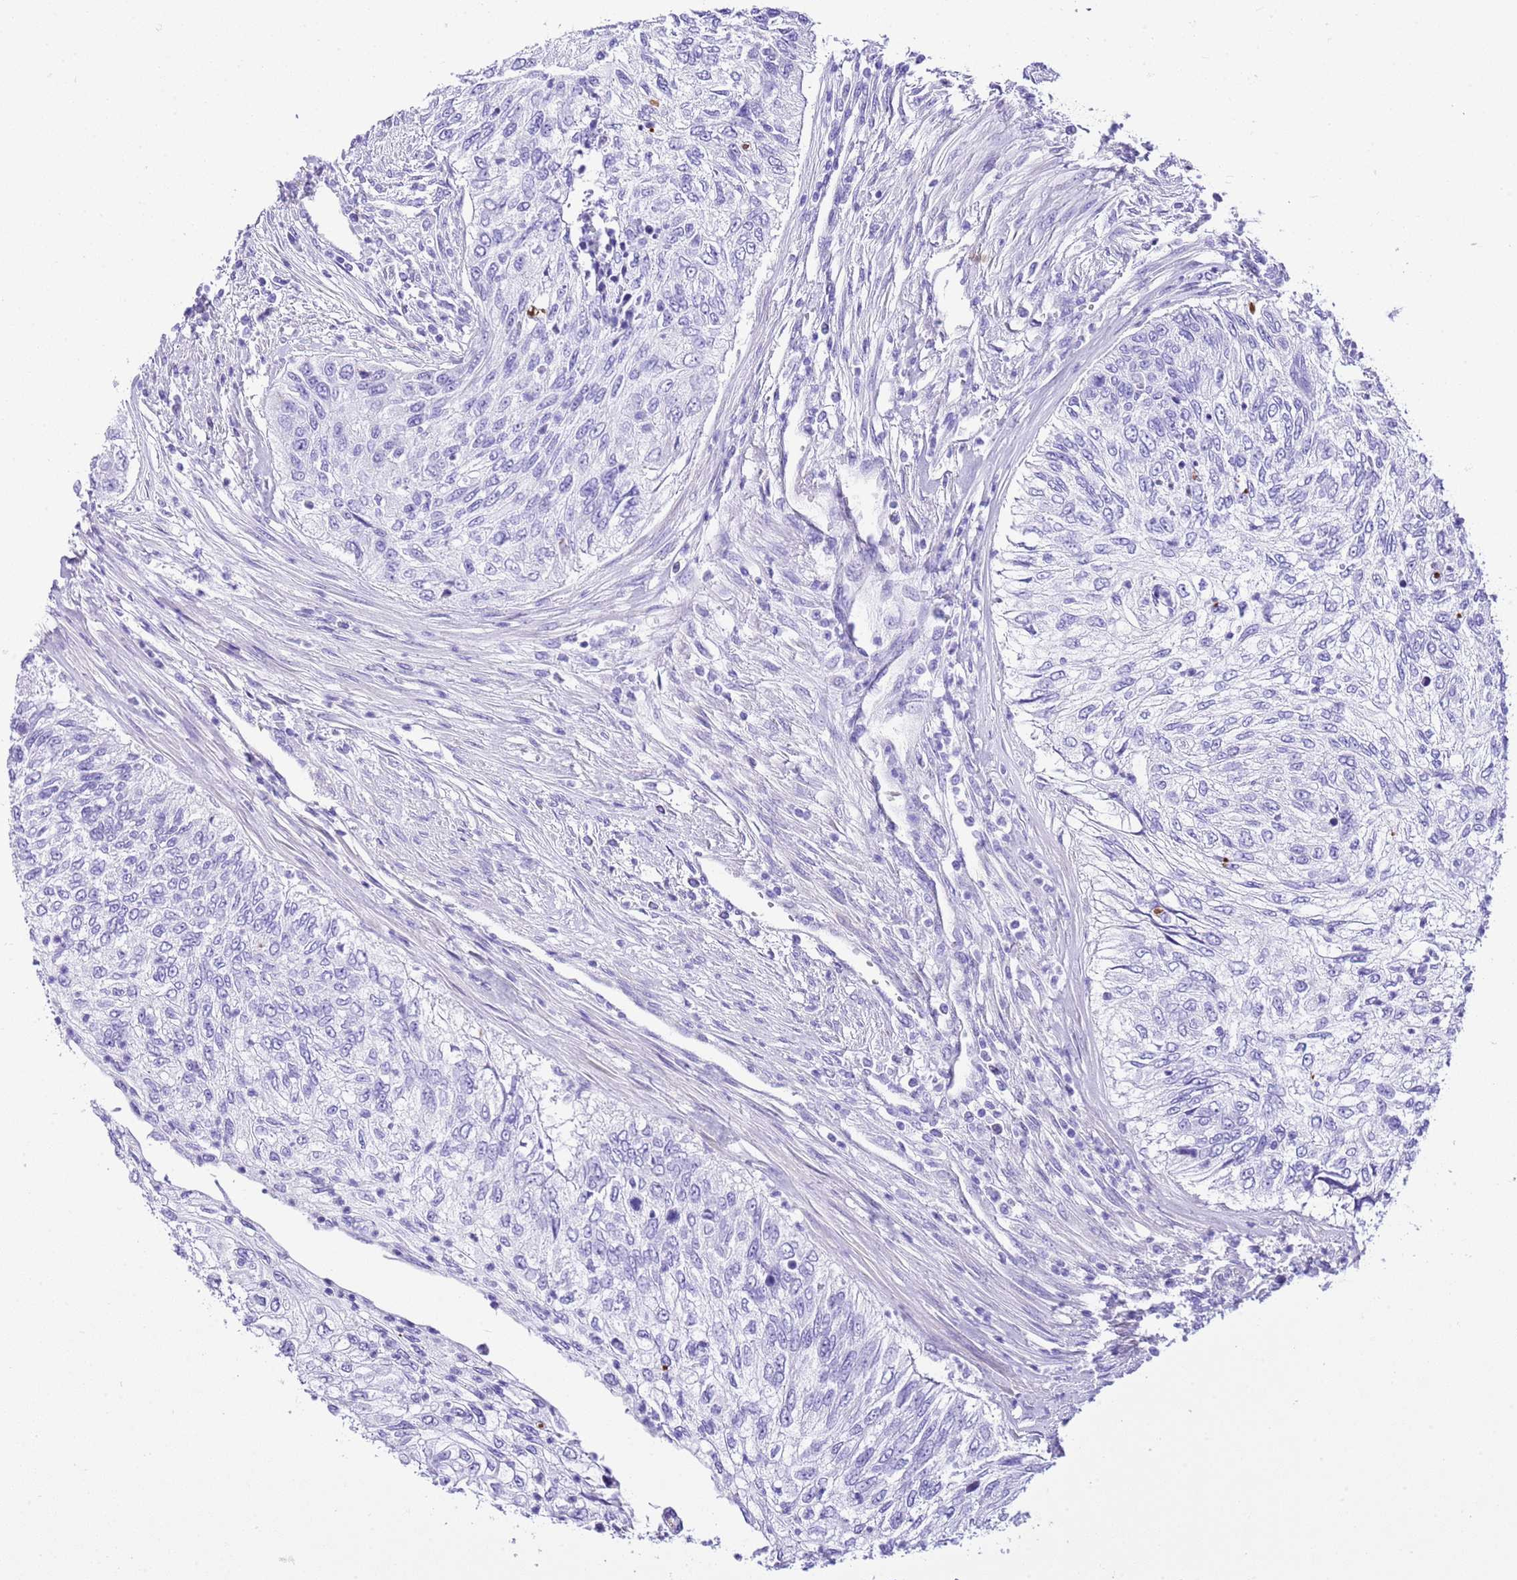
{"staining": {"intensity": "negative", "quantity": "none", "location": "none"}, "tissue": "urothelial cancer", "cell_type": "Tumor cells", "image_type": "cancer", "snomed": [{"axis": "morphology", "description": "Urothelial carcinoma, High grade"}, {"axis": "topography", "description": "Urinary bladder"}], "caption": "A photomicrograph of urothelial cancer stained for a protein demonstrates no brown staining in tumor cells.", "gene": "KCNC1", "patient": {"sex": "female", "age": 60}}